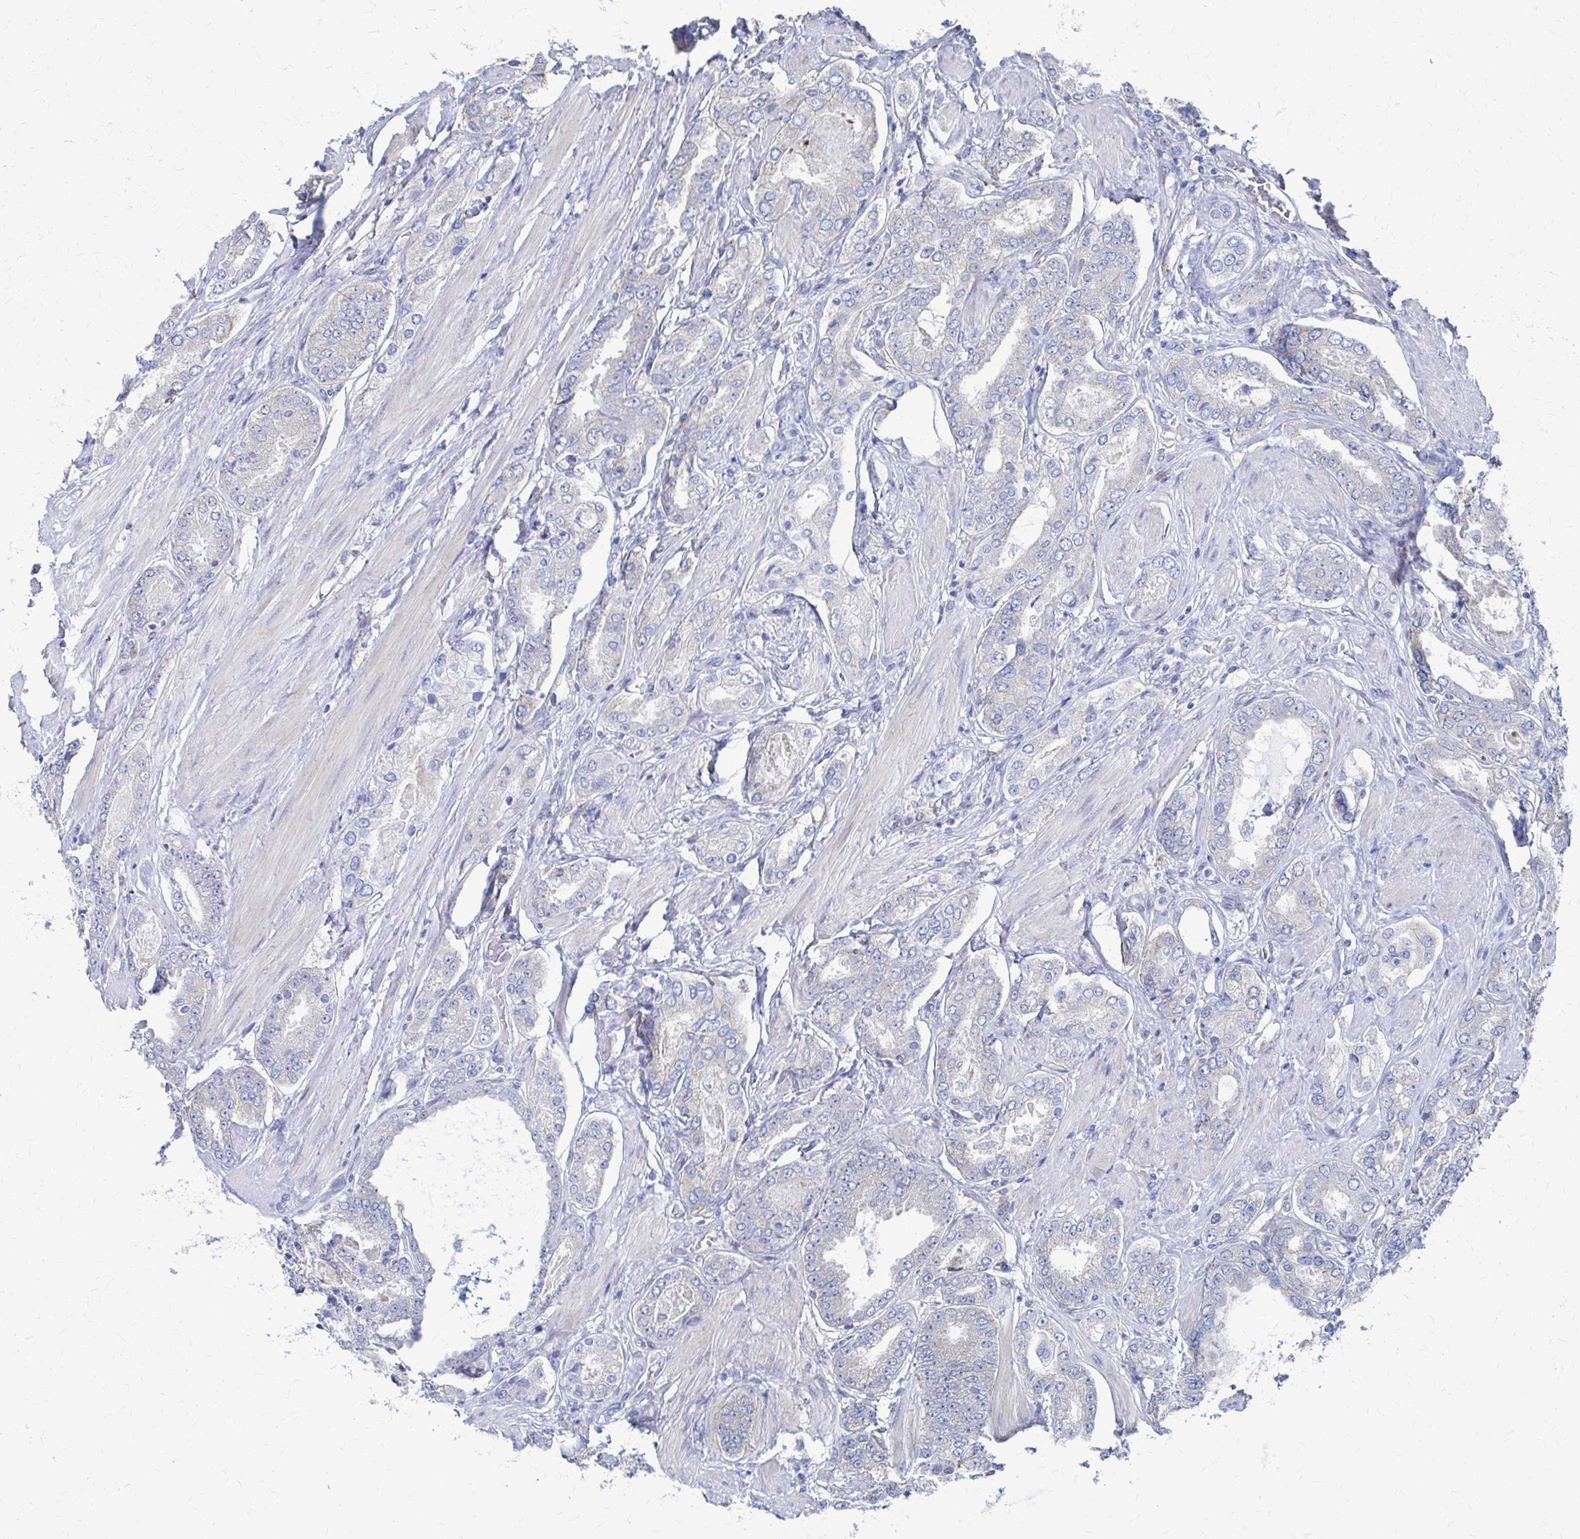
{"staining": {"intensity": "negative", "quantity": "none", "location": "none"}, "tissue": "prostate cancer", "cell_type": "Tumor cells", "image_type": "cancer", "snomed": [{"axis": "morphology", "description": "Adenocarcinoma, High grade"}, {"axis": "topography", "description": "Prostate"}], "caption": "The photomicrograph demonstrates no staining of tumor cells in prostate cancer.", "gene": "PLEKHG7", "patient": {"sex": "male", "age": 63}}